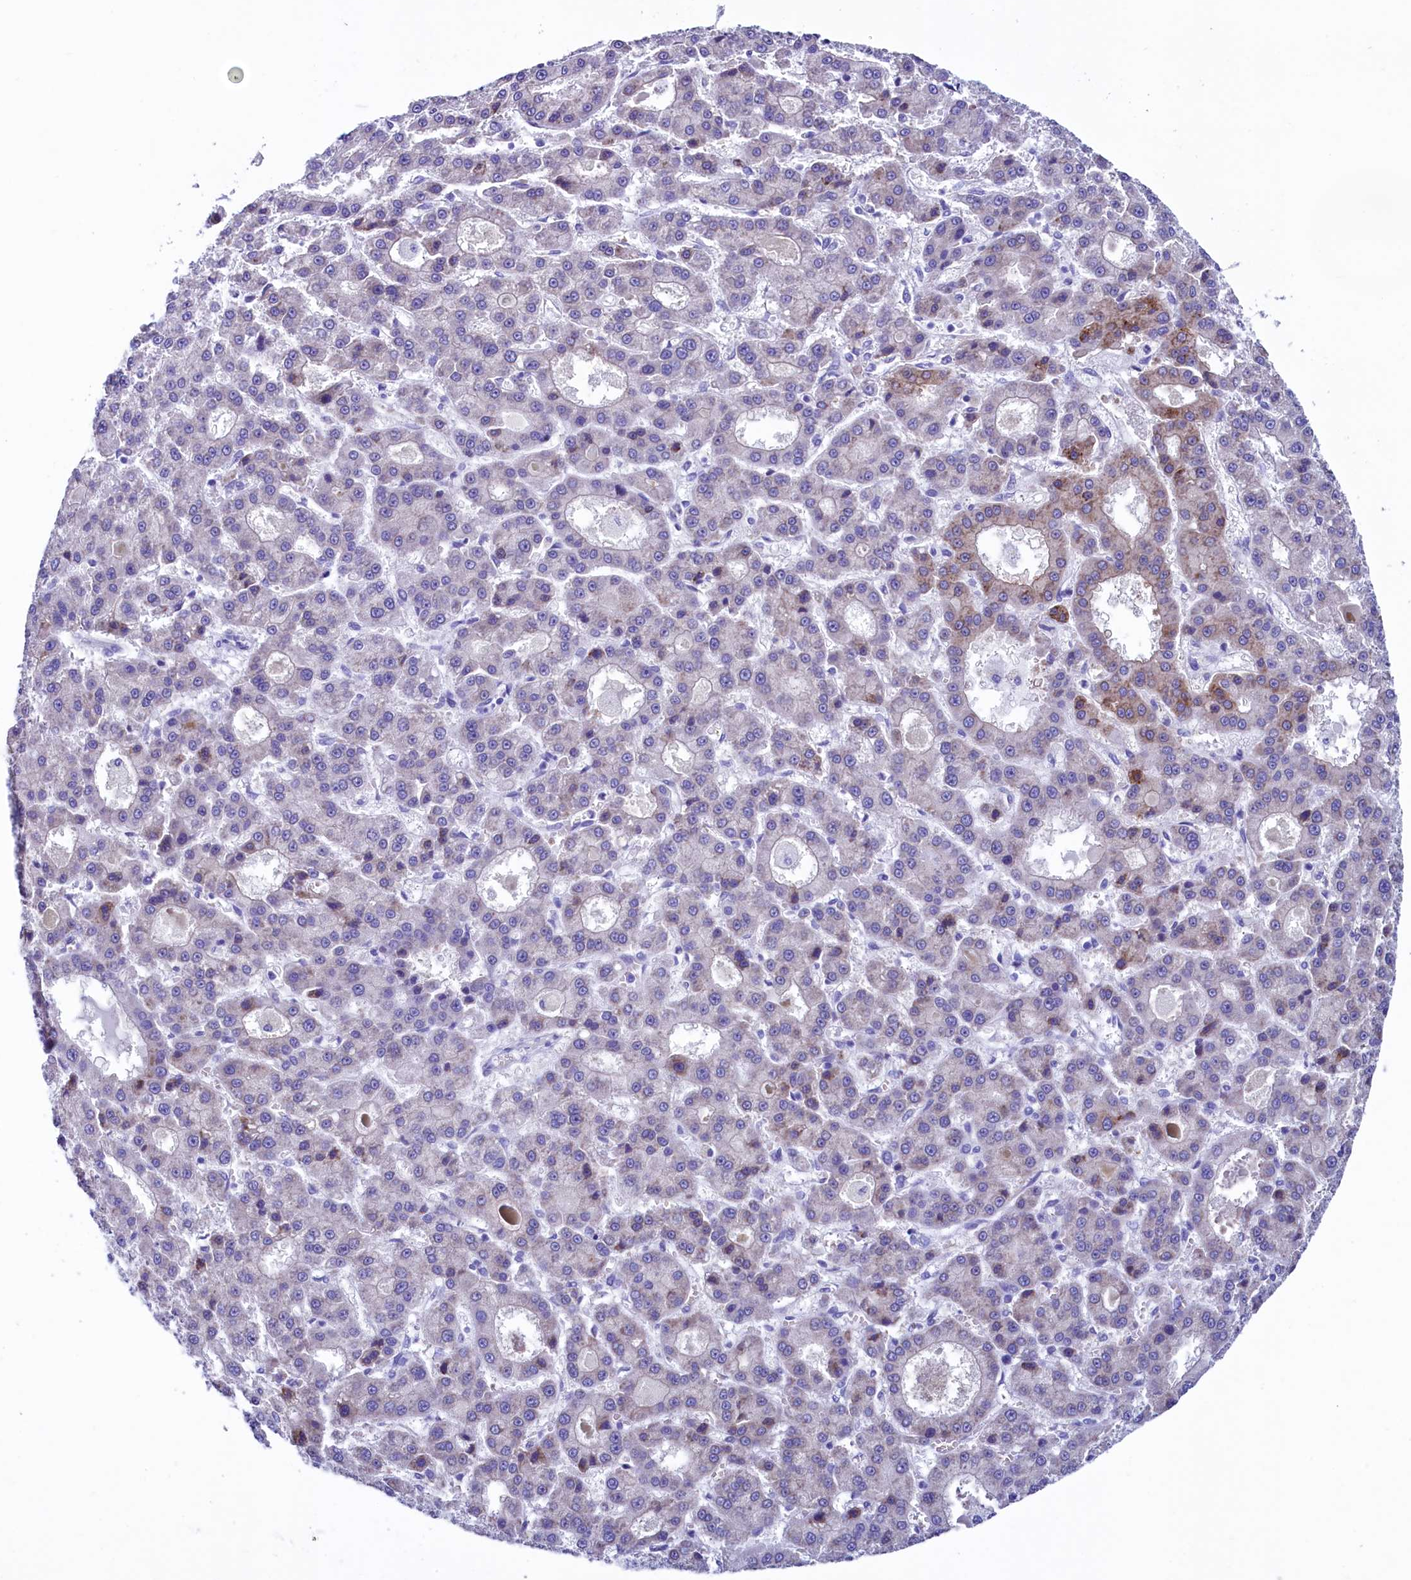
{"staining": {"intensity": "weak", "quantity": "<25%", "location": "cytoplasmic/membranous"}, "tissue": "liver cancer", "cell_type": "Tumor cells", "image_type": "cancer", "snomed": [{"axis": "morphology", "description": "Carcinoma, Hepatocellular, NOS"}, {"axis": "topography", "description": "Liver"}], "caption": "A photomicrograph of human liver cancer (hepatocellular carcinoma) is negative for staining in tumor cells. (DAB immunohistochemistry, high magnification).", "gene": "KRBOX5", "patient": {"sex": "male", "age": 70}}